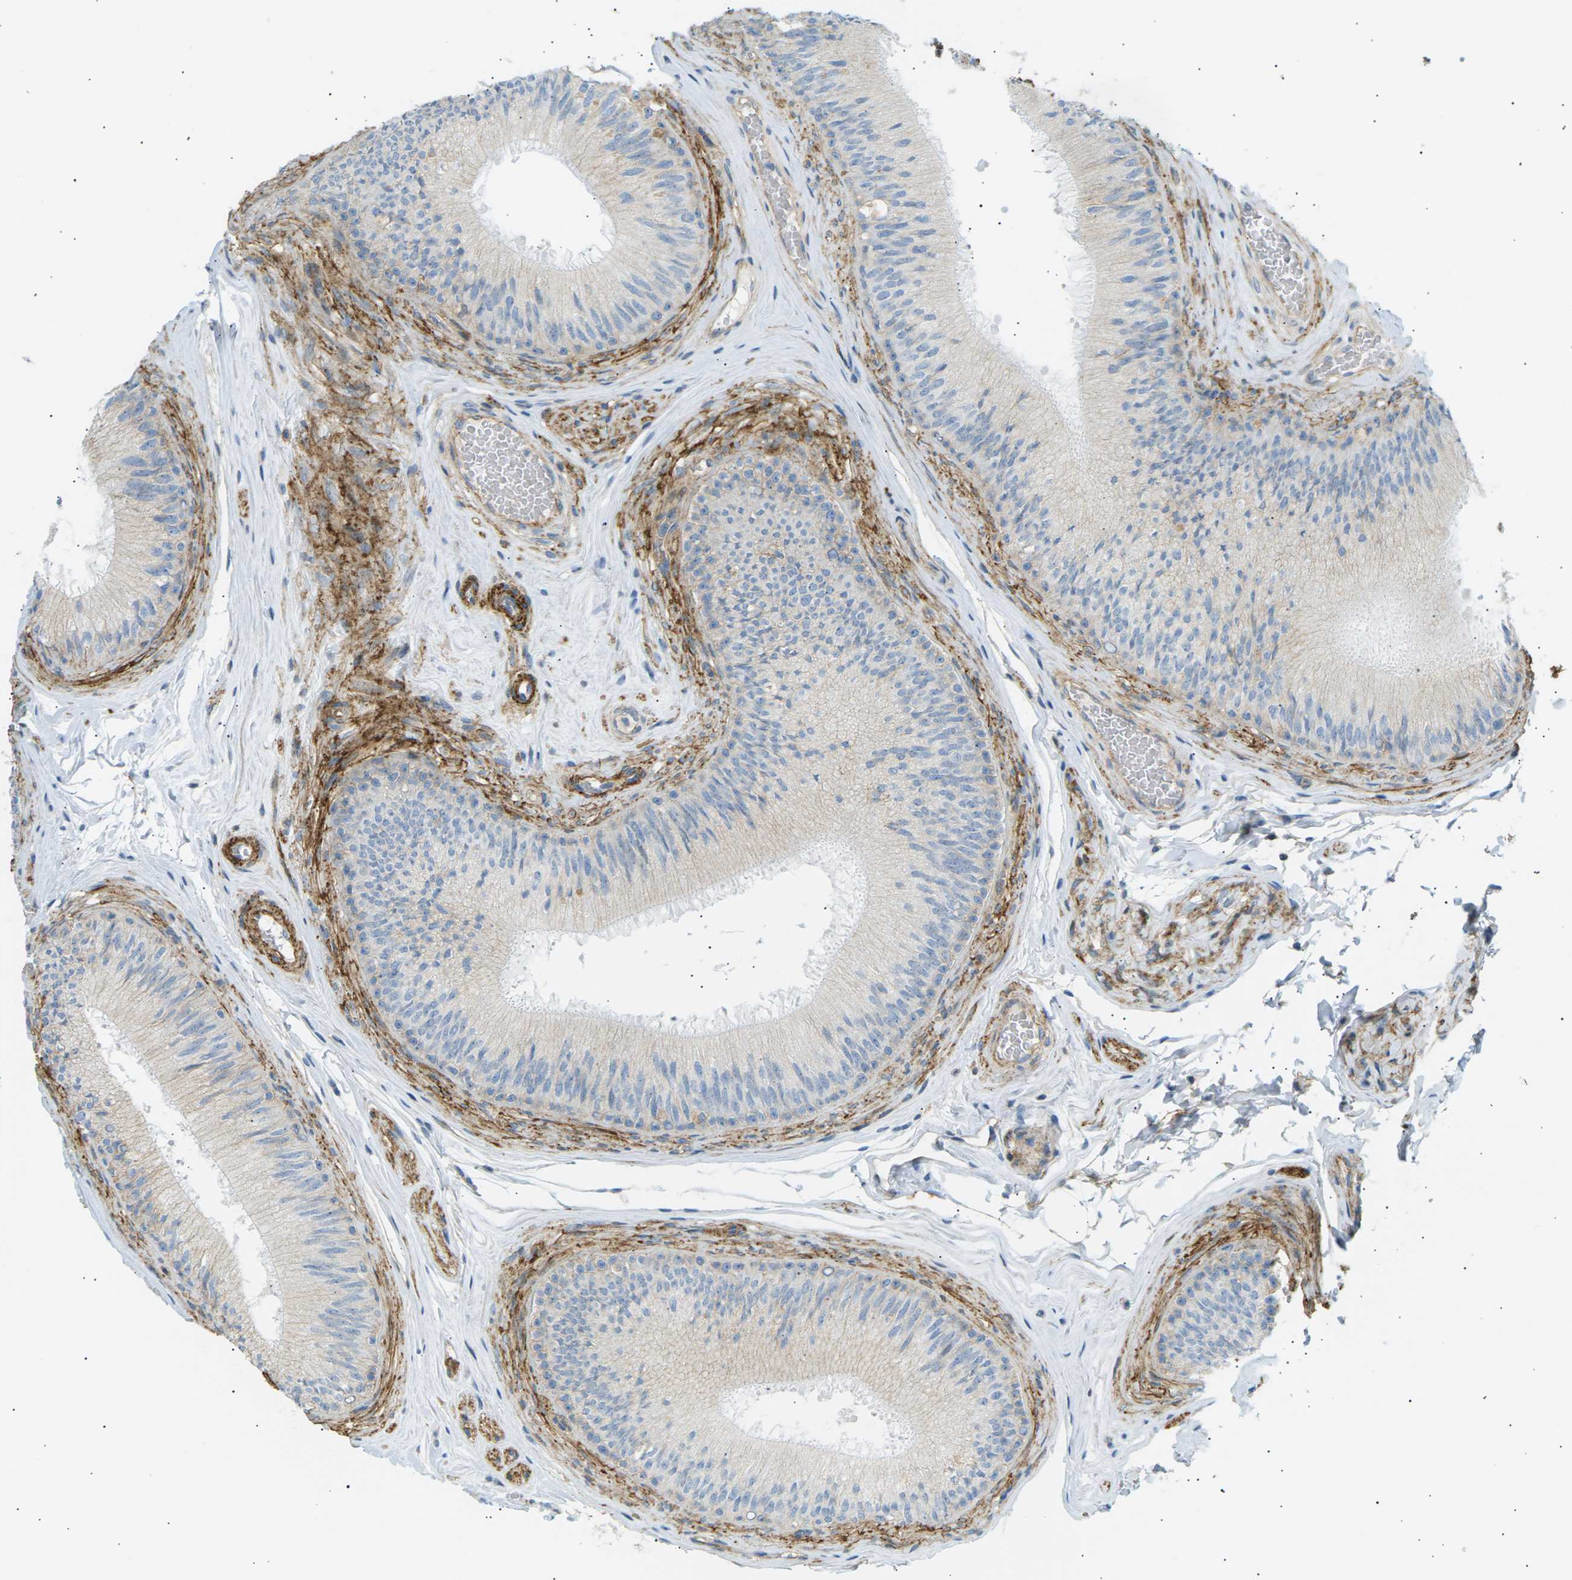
{"staining": {"intensity": "moderate", "quantity": "25%-75%", "location": "cytoplasmic/membranous"}, "tissue": "epididymis", "cell_type": "Glandular cells", "image_type": "normal", "snomed": [{"axis": "morphology", "description": "Normal tissue, NOS"}, {"axis": "topography", "description": "Testis"}, {"axis": "topography", "description": "Epididymis"}], "caption": "Epididymis stained with DAB (3,3'-diaminobenzidine) immunohistochemistry demonstrates medium levels of moderate cytoplasmic/membranous staining in approximately 25%-75% of glandular cells.", "gene": "ATP2B4", "patient": {"sex": "male", "age": 36}}